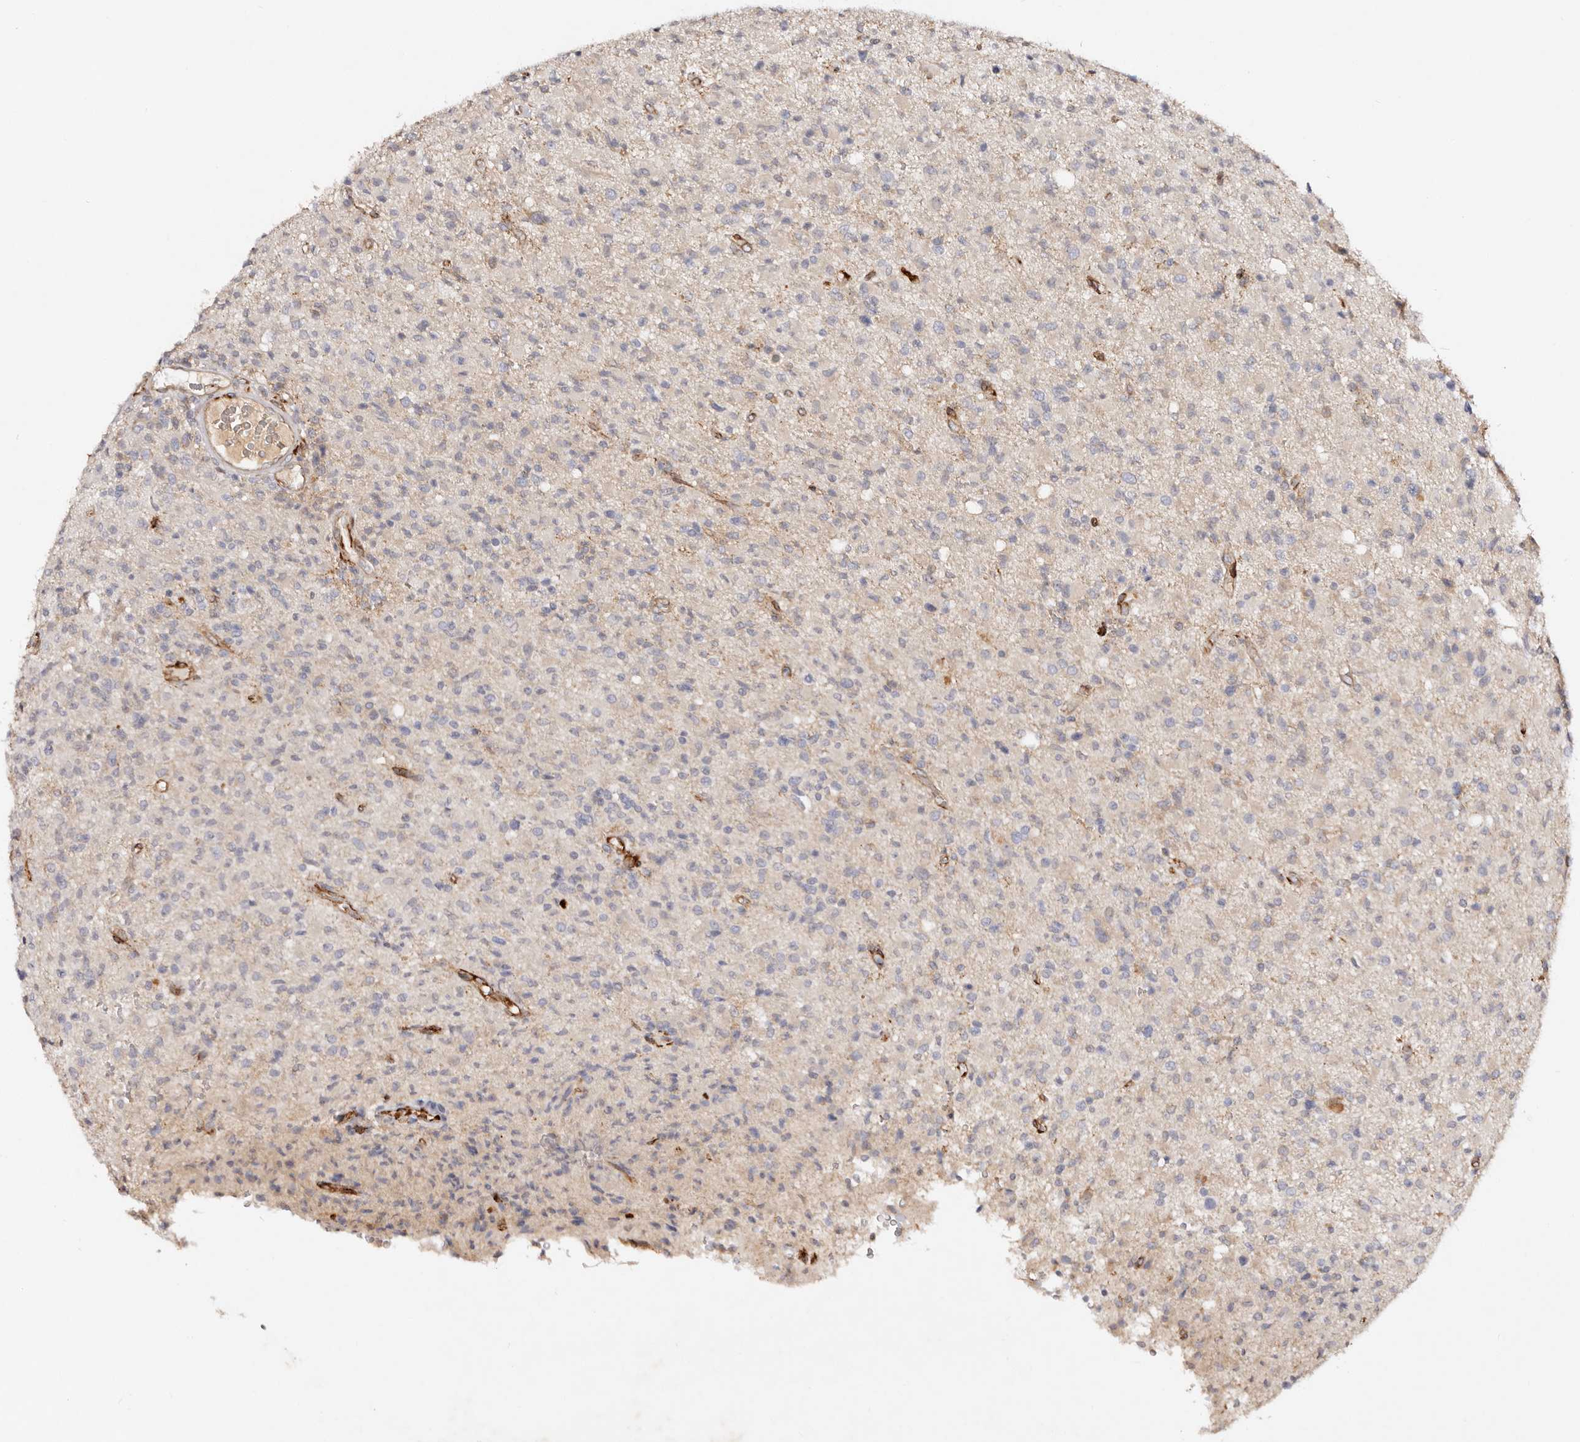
{"staining": {"intensity": "weak", "quantity": "<25%", "location": "cytoplasmic/membranous"}, "tissue": "glioma", "cell_type": "Tumor cells", "image_type": "cancer", "snomed": [{"axis": "morphology", "description": "Glioma, malignant, High grade"}, {"axis": "topography", "description": "Brain"}], "caption": "Photomicrograph shows no protein positivity in tumor cells of malignant glioma (high-grade) tissue.", "gene": "SERPINH1", "patient": {"sex": "female", "age": 57}}